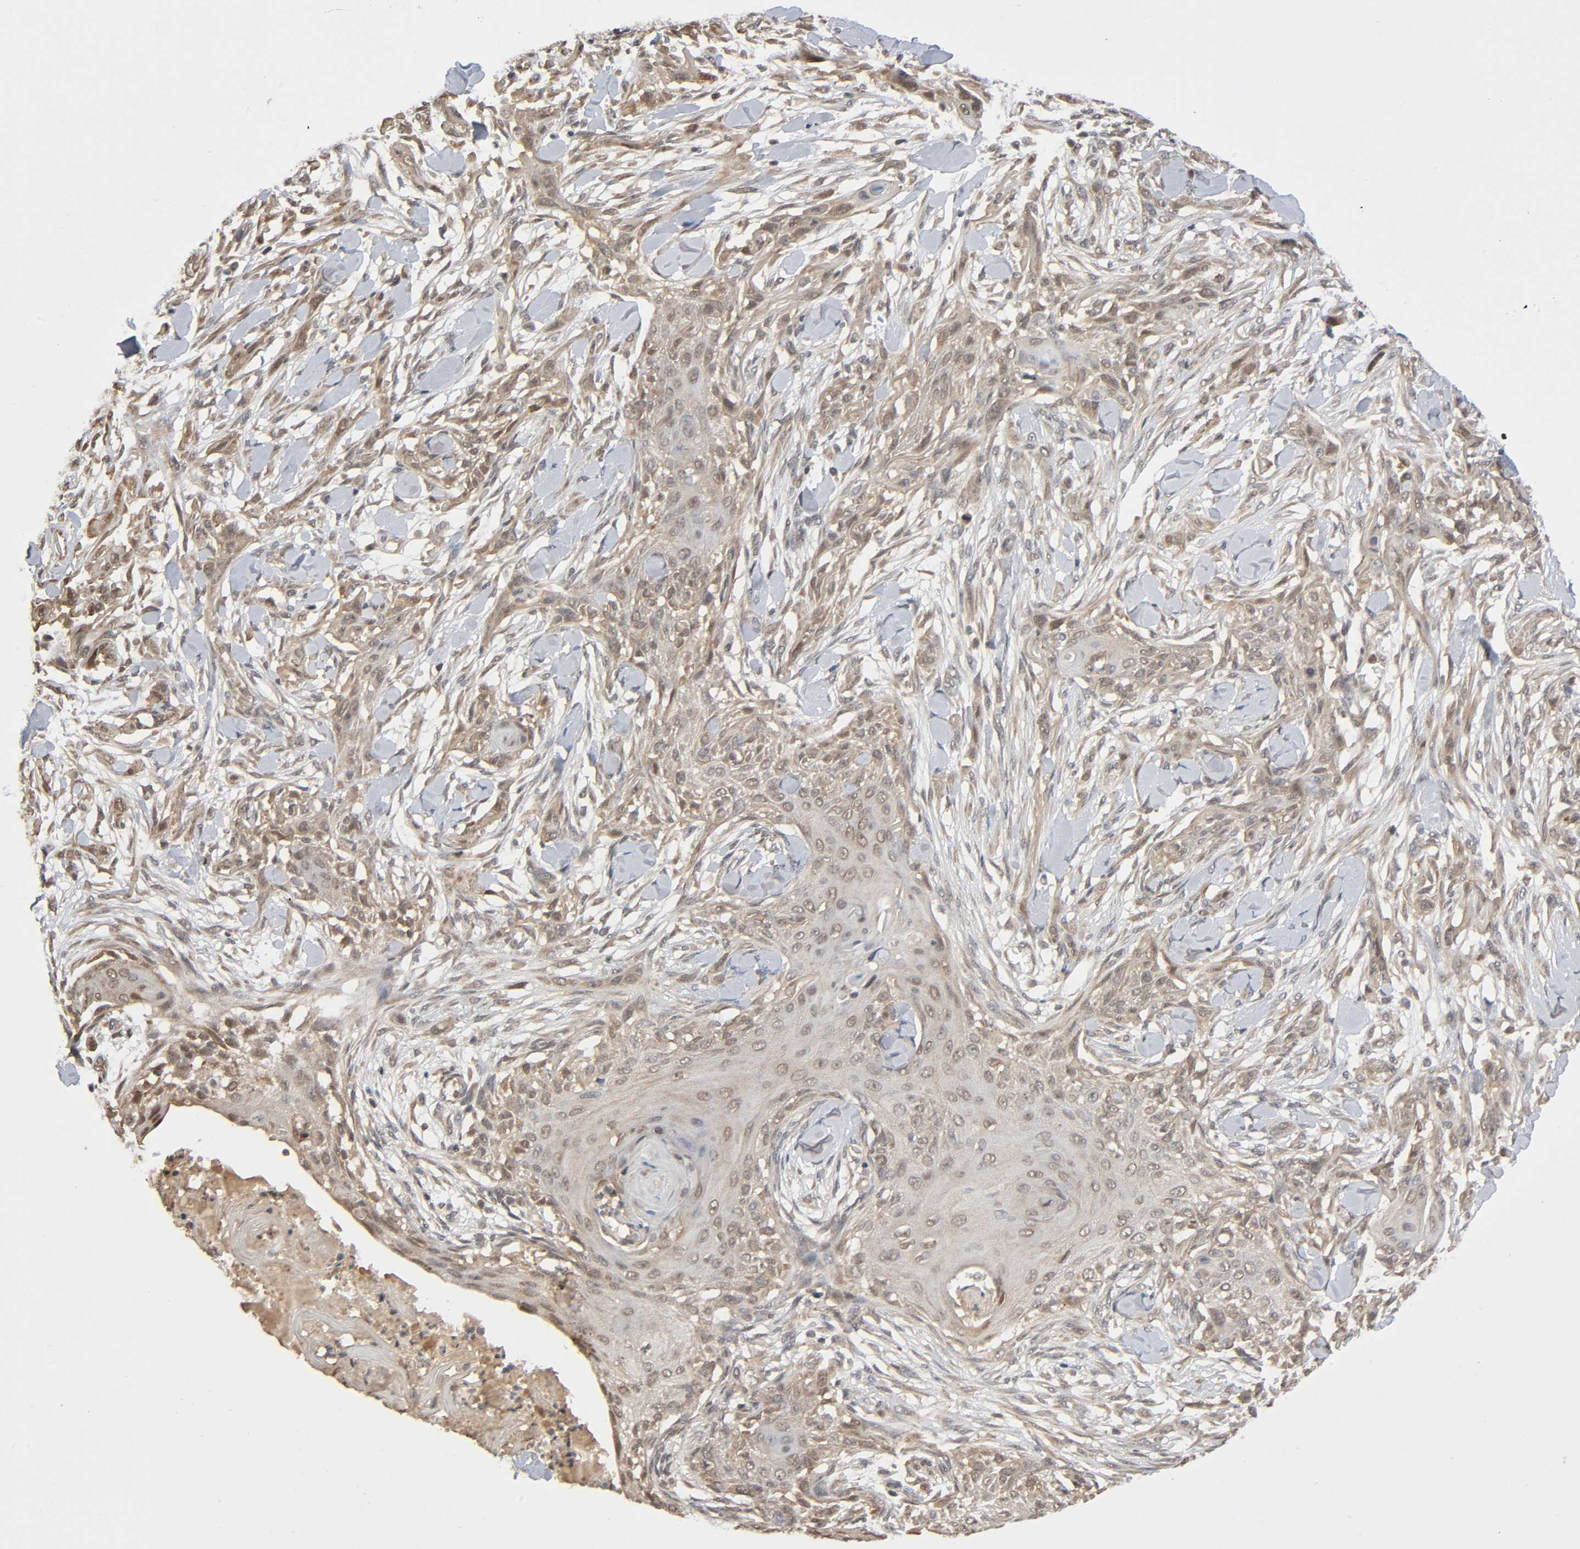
{"staining": {"intensity": "weak", "quantity": ">75%", "location": "cytoplasmic/membranous,nuclear"}, "tissue": "skin cancer", "cell_type": "Tumor cells", "image_type": "cancer", "snomed": [{"axis": "morphology", "description": "Squamous cell carcinoma, NOS"}, {"axis": "topography", "description": "Skin"}], "caption": "Immunohistochemical staining of squamous cell carcinoma (skin) reveals low levels of weak cytoplasmic/membranous and nuclear expression in approximately >75% of tumor cells.", "gene": "NEDD8", "patient": {"sex": "female", "age": 59}}